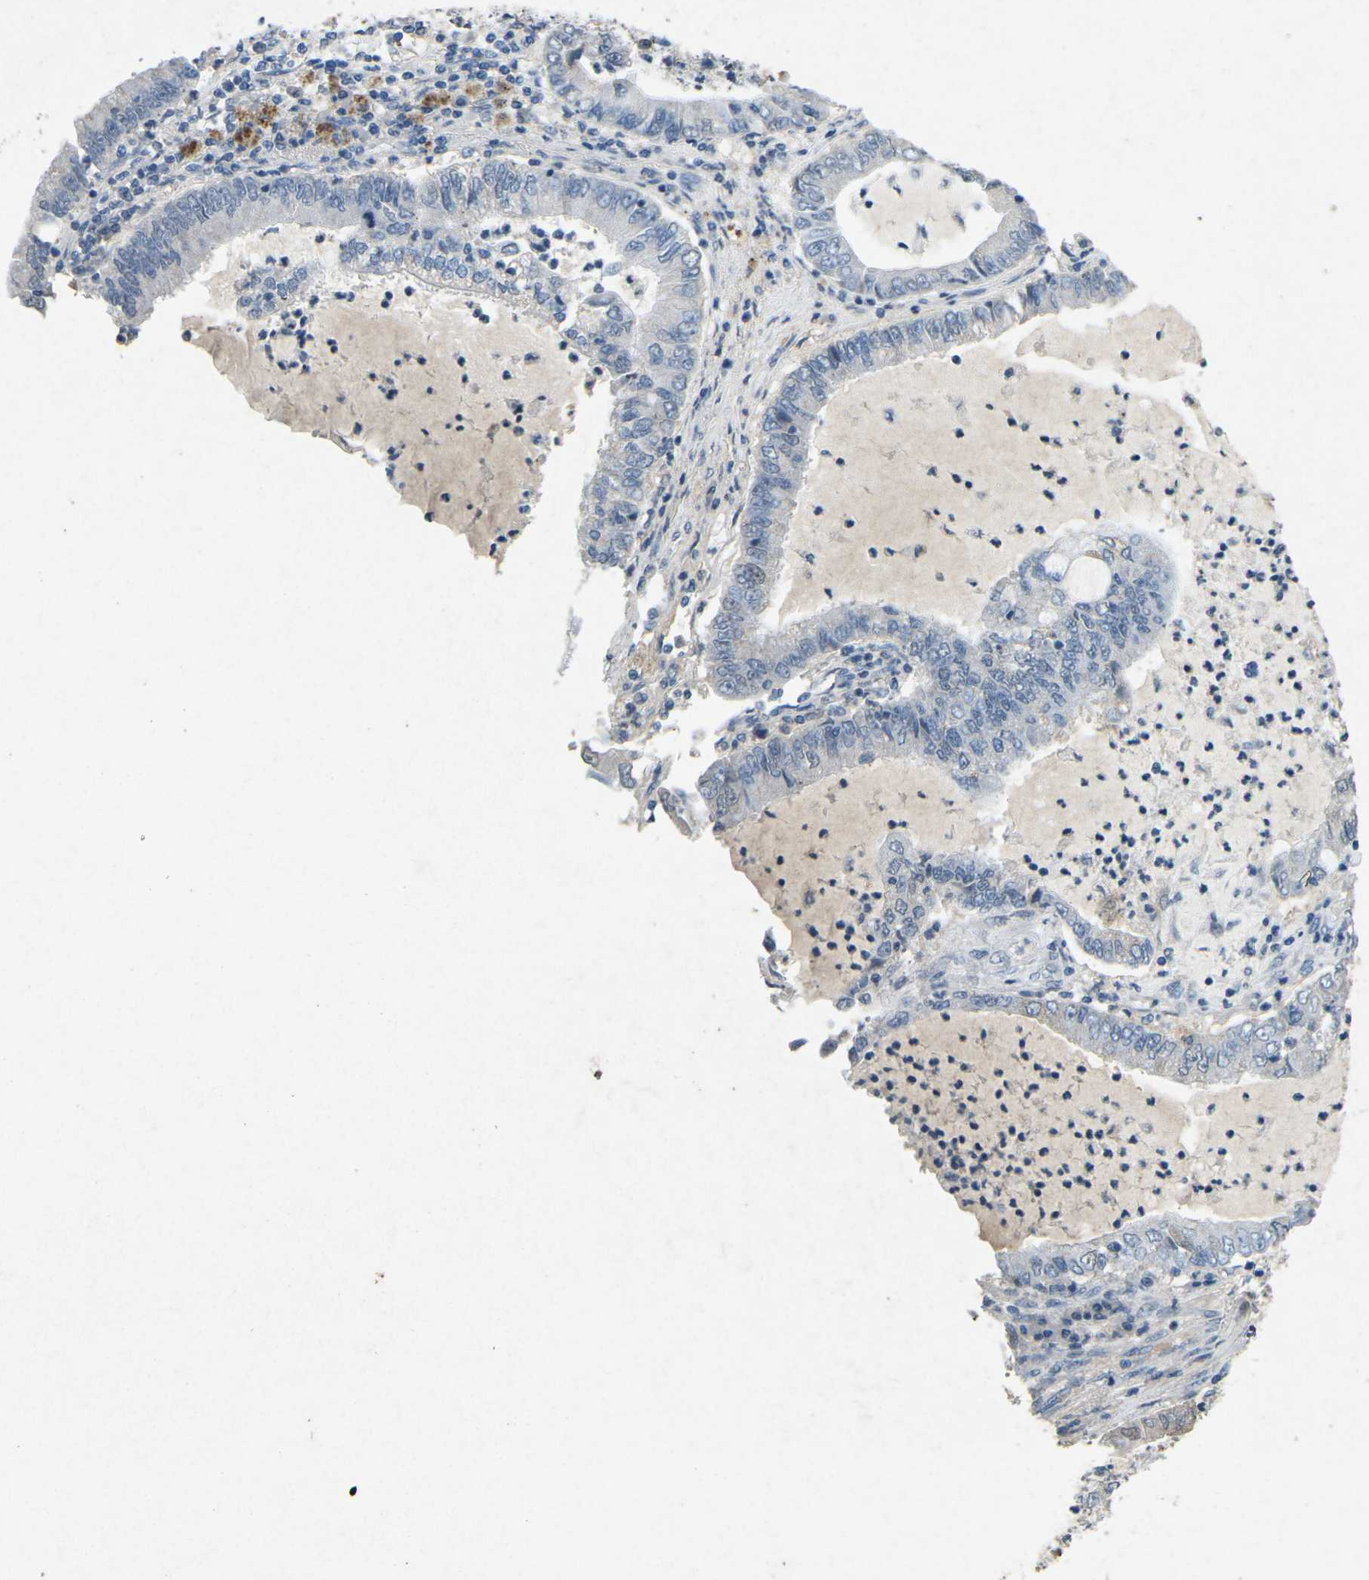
{"staining": {"intensity": "negative", "quantity": "none", "location": "none"}, "tissue": "lung cancer", "cell_type": "Tumor cells", "image_type": "cancer", "snomed": [{"axis": "morphology", "description": "Adenocarcinoma, NOS"}, {"axis": "topography", "description": "Lung"}], "caption": "Immunohistochemistry of human lung cancer (adenocarcinoma) demonstrates no expression in tumor cells.", "gene": "A1BG", "patient": {"sex": "female", "age": 51}}